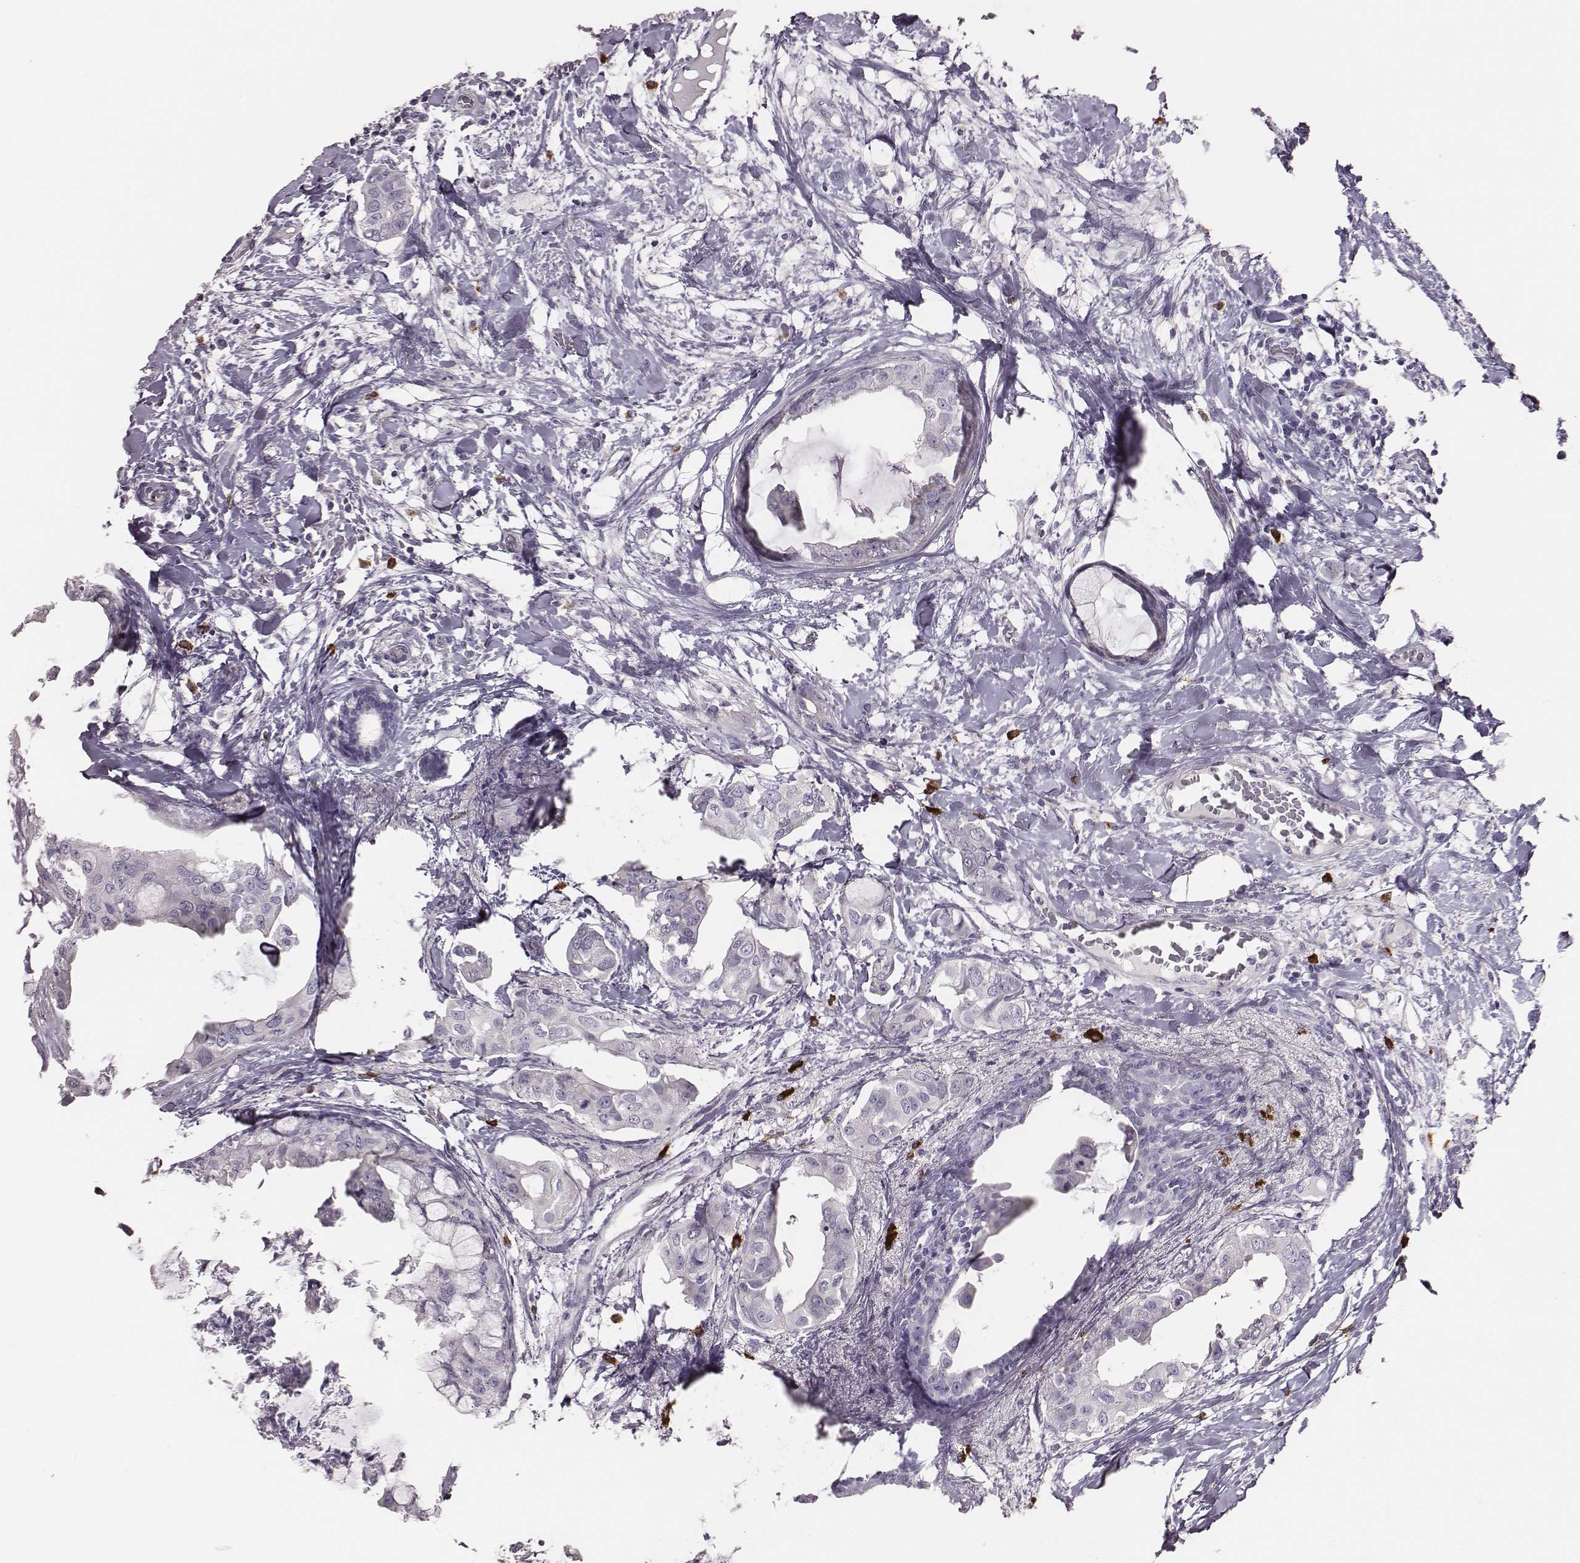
{"staining": {"intensity": "negative", "quantity": "none", "location": "none"}, "tissue": "breast cancer", "cell_type": "Tumor cells", "image_type": "cancer", "snomed": [{"axis": "morphology", "description": "Normal tissue, NOS"}, {"axis": "morphology", "description": "Duct carcinoma"}, {"axis": "topography", "description": "Breast"}], "caption": "Histopathology image shows no significant protein positivity in tumor cells of breast cancer (infiltrating ductal carcinoma). (Brightfield microscopy of DAB immunohistochemistry at high magnification).", "gene": "P2RY10", "patient": {"sex": "female", "age": 40}}